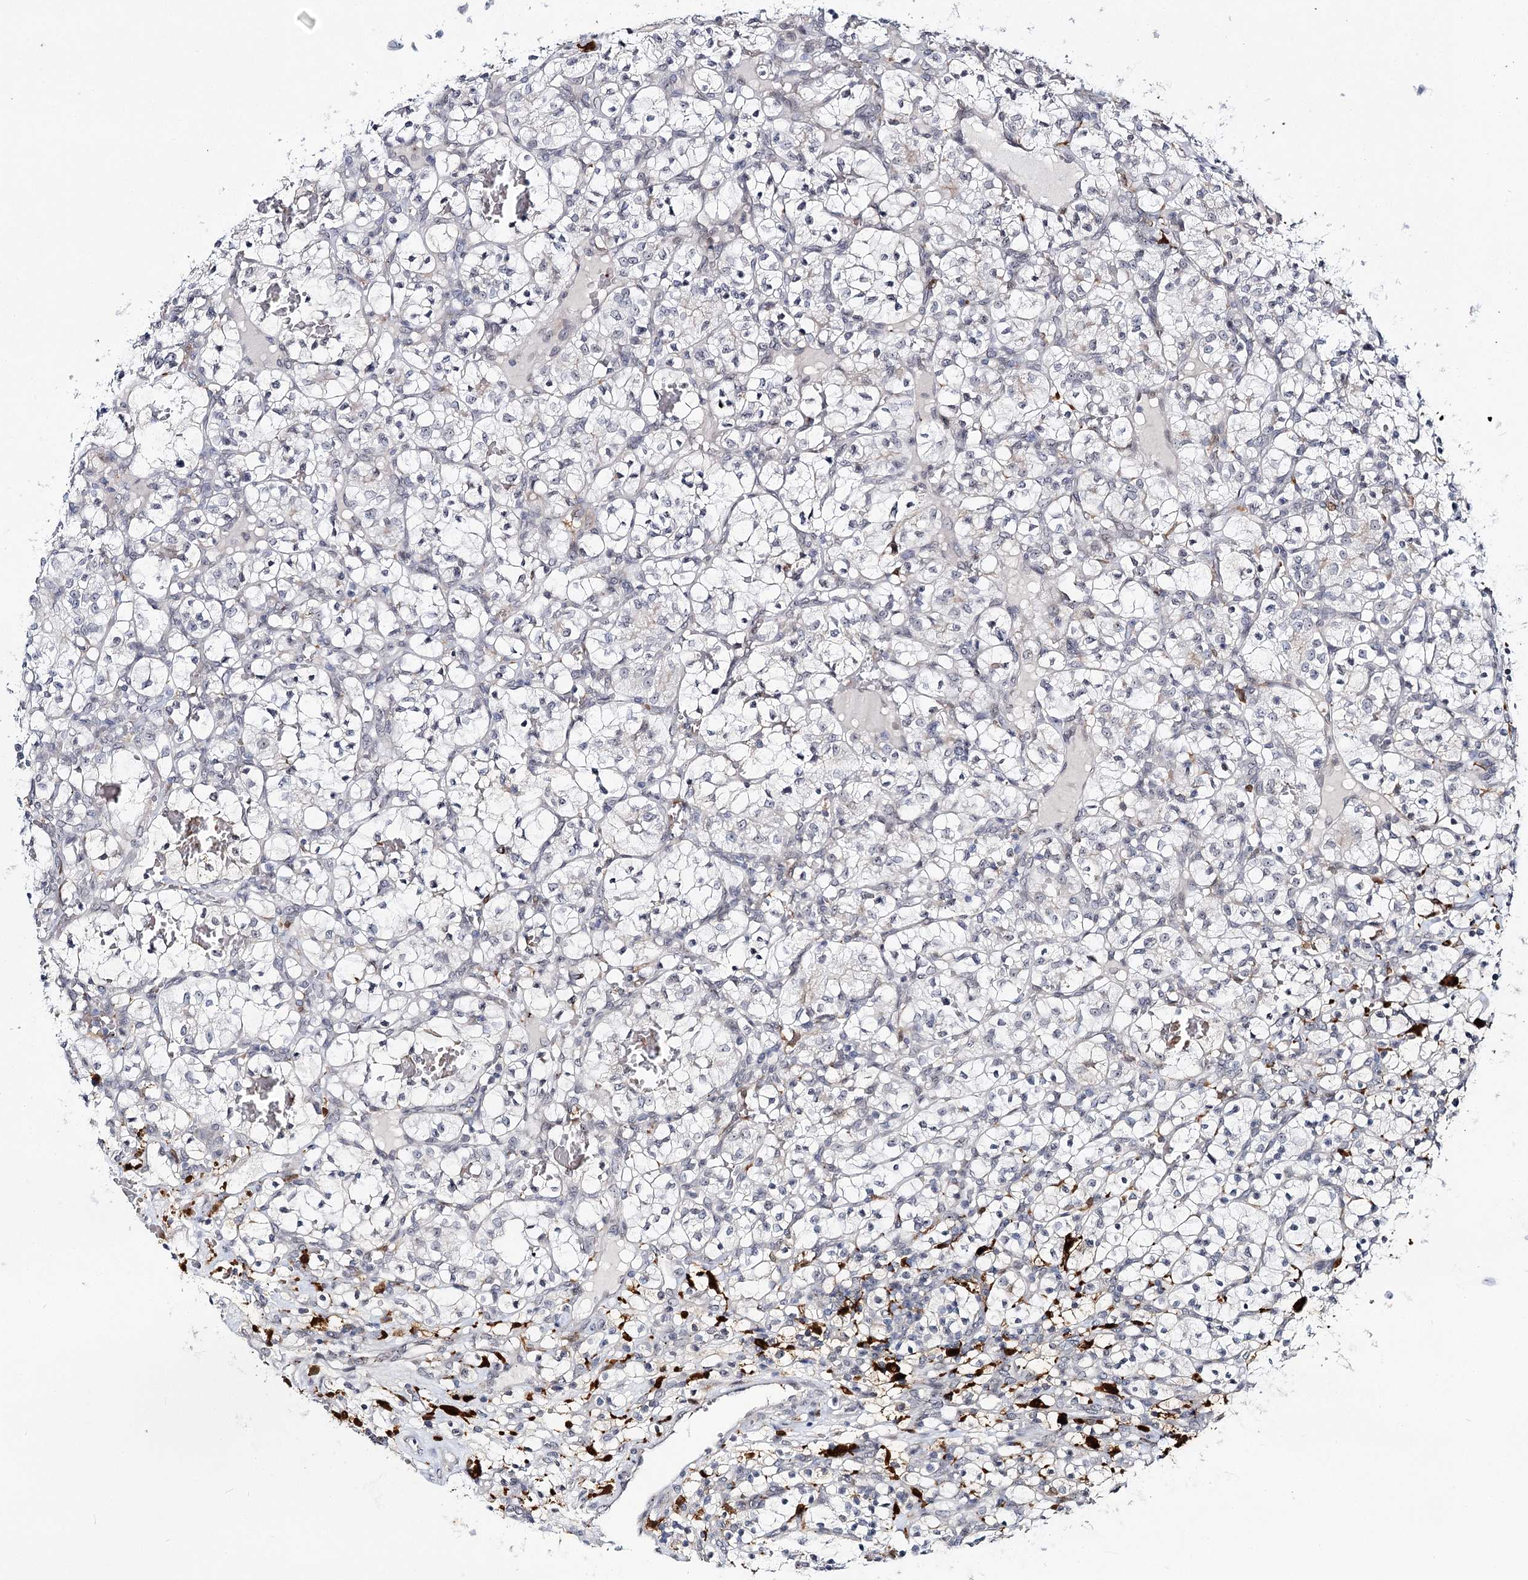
{"staining": {"intensity": "negative", "quantity": "none", "location": "none"}, "tissue": "renal cancer", "cell_type": "Tumor cells", "image_type": "cancer", "snomed": [{"axis": "morphology", "description": "Adenocarcinoma, NOS"}, {"axis": "topography", "description": "Kidney"}], "caption": "The immunohistochemistry (IHC) micrograph has no significant expression in tumor cells of renal cancer tissue.", "gene": "WDR36", "patient": {"sex": "female", "age": 57}}